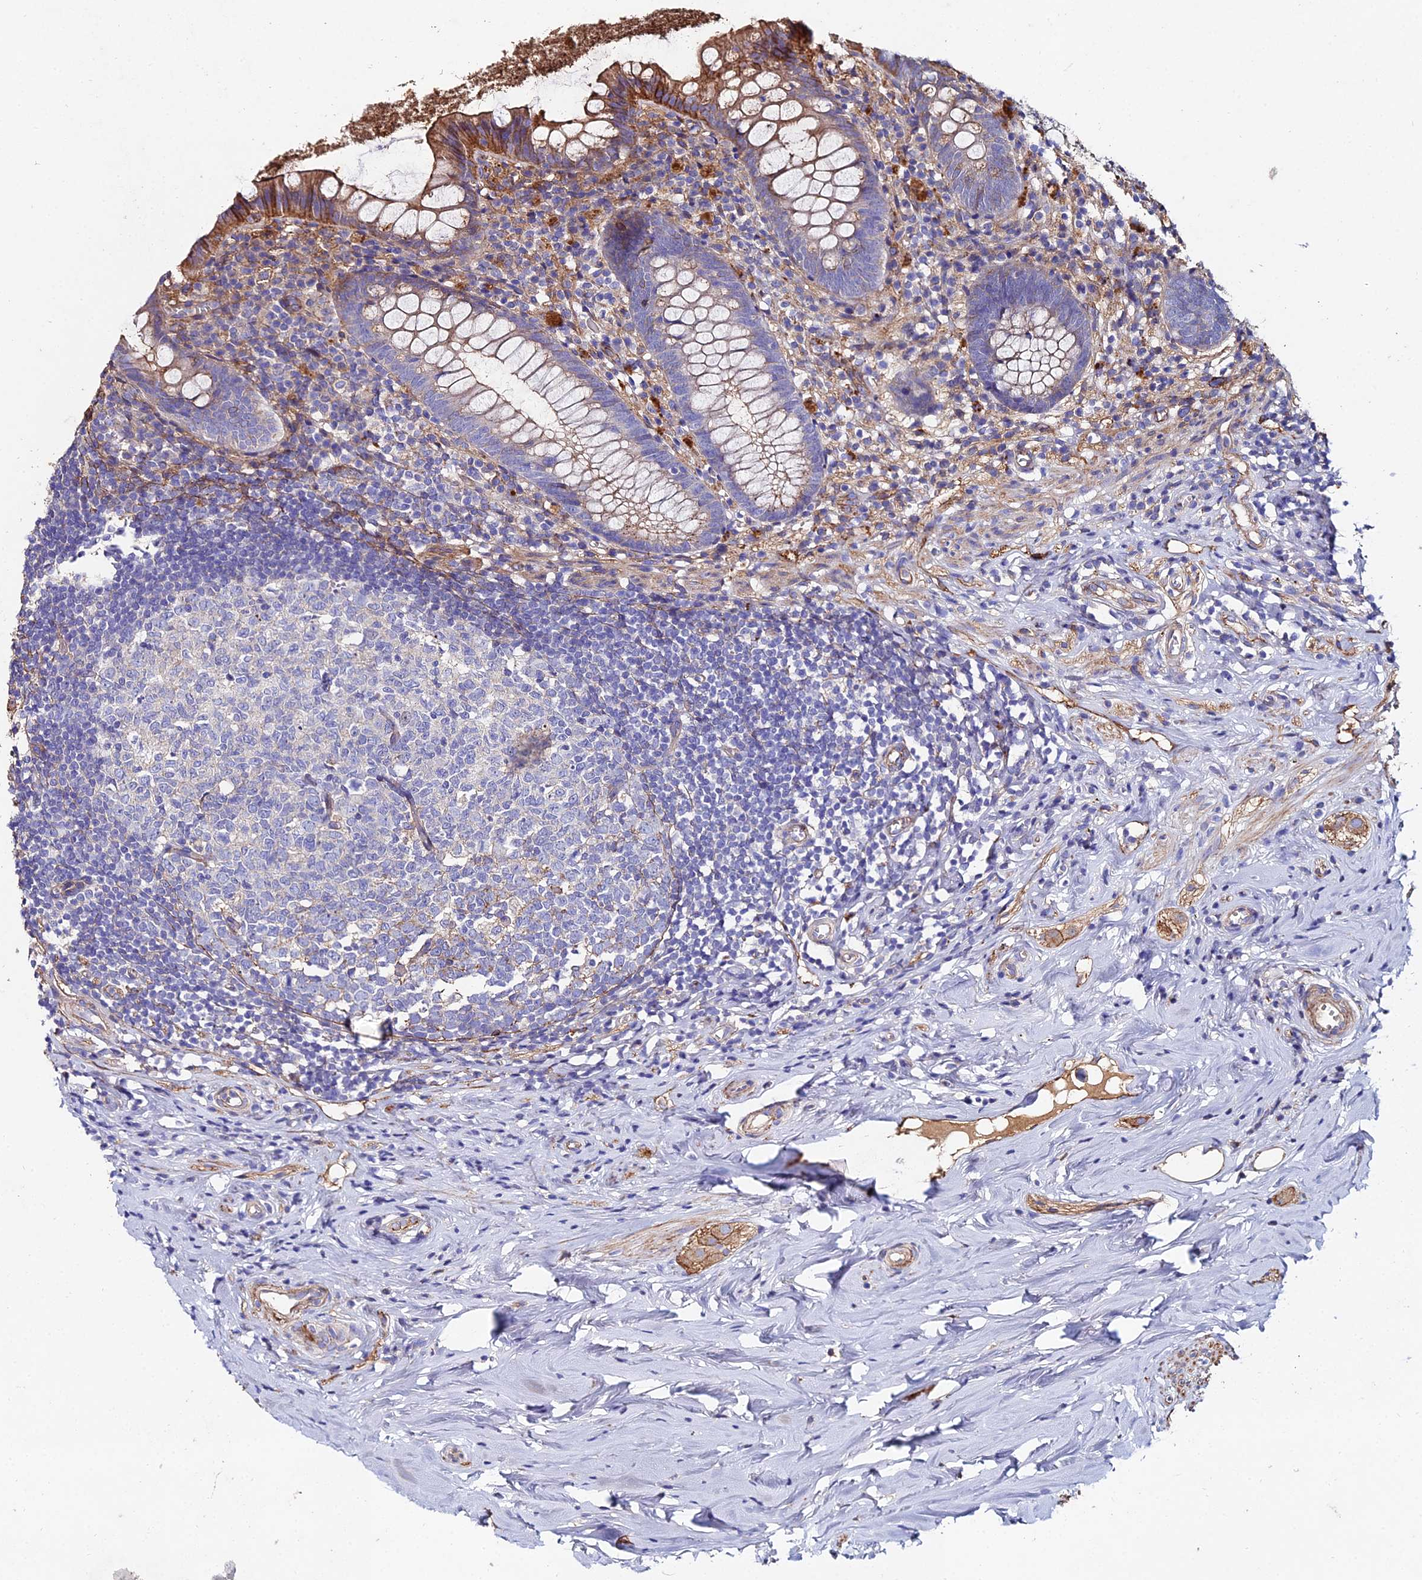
{"staining": {"intensity": "moderate", "quantity": "25%-75%", "location": "cytoplasmic/membranous"}, "tissue": "appendix", "cell_type": "Glandular cells", "image_type": "normal", "snomed": [{"axis": "morphology", "description": "Normal tissue, NOS"}, {"axis": "topography", "description": "Appendix"}], "caption": "Benign appendix shows moderate cytoplasmic/membranous staining in about 25%-75% of glandular cells Ihc stains the protein of interest in brown and the nuclei are stained blue..", "gene": "C6", "patient": {"sex": "female", "age": 51}}